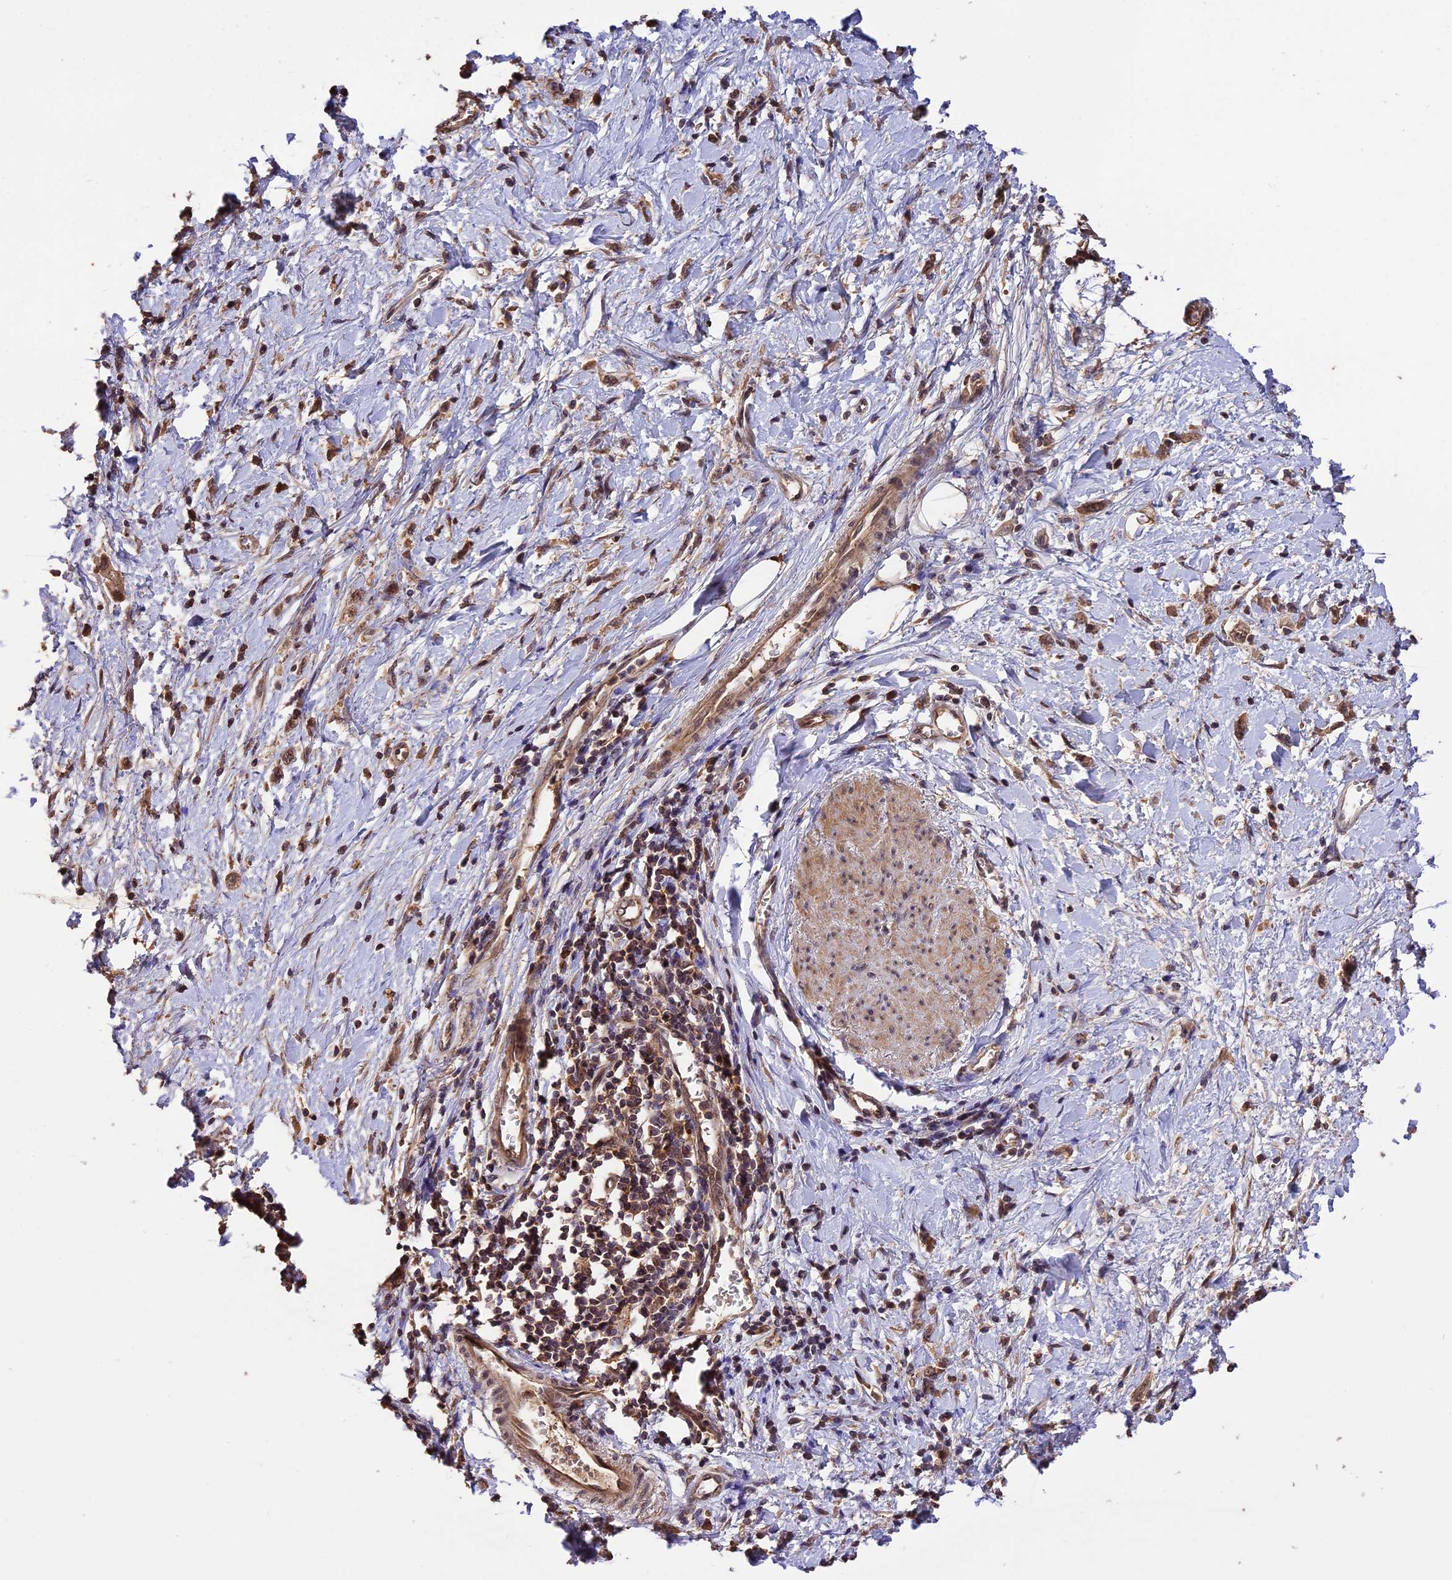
{"staining": {"intensity": "moderate", "quantity": ">75%", "location": "cytoplasmic/membranous,nuclear"}, "tissue": "stomach cancer", "cell_type": "Tumor cells", "image_type": "cancer", "snomed": [{"axis": "morphology", "description": "Adenocarcinoma, NOS"}, {"axis": "topography", "description": "Stomach"}], "caption": "Human adenocarcinoma (stomach) stained with a brown dye shows moderate cytoplasmic/membranous and nuclear positive positivity in about >75% of tumor cells.", "gene": "TRMT1", "patient": {"sex": "female", "age": 76}}